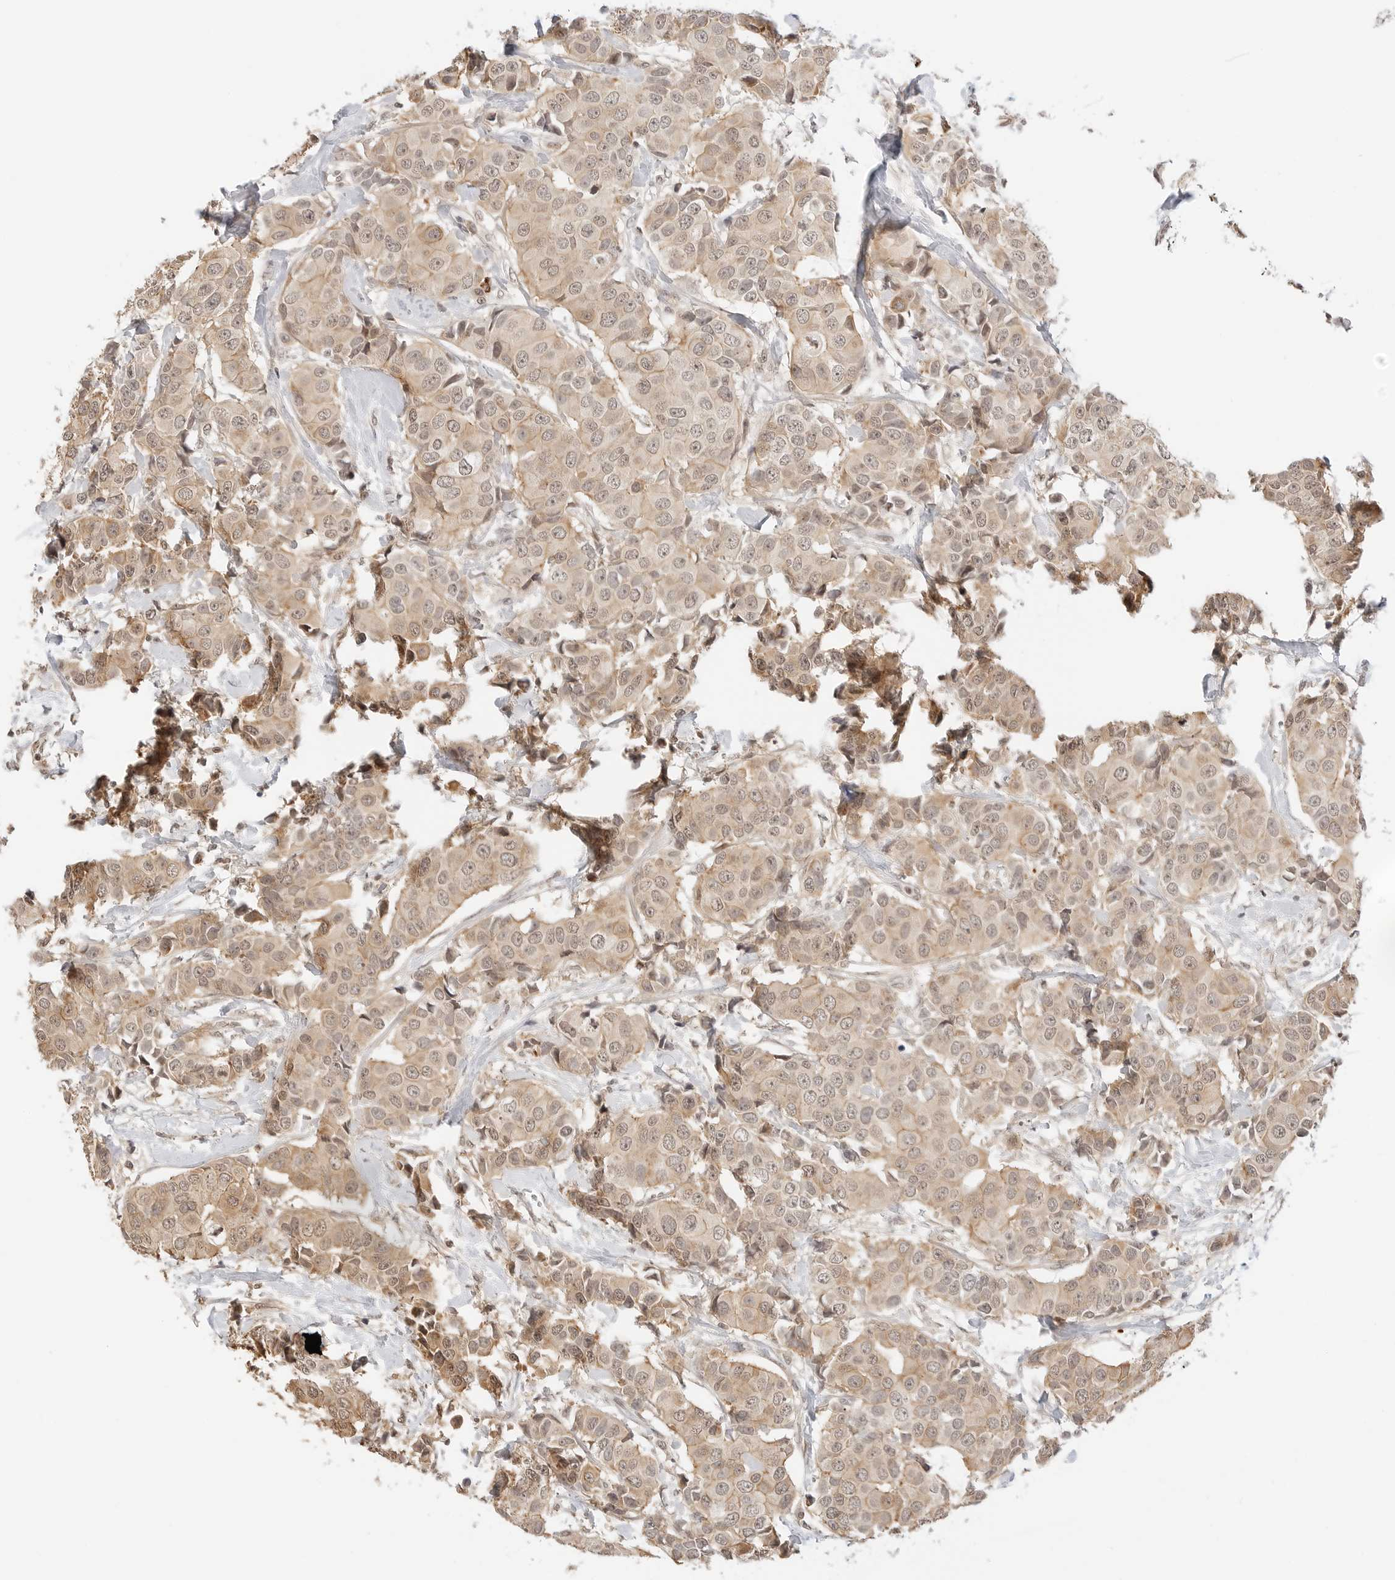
{"staining": {"intensity": "weak", "quantity": ">75%", "location": "cytoplasmic/membranous,nuclear"}, "tissue": "breast cancer", "cell_type": "Tumor cells", "image_type": "cancer", "snomed": [{"axis": "morphology", "description": "Normal tissue, NOS"}, {"axis": "morphology", "description": "Duct carcinoma"}, {"axis": "topography", "description": "Breast"}], "caption": "DAB (3,3'-diaminobenzidine) immunohistochemical staining of breast intraductal carcinoma exhibits weak cytoplasmic/membranous and nuclear protein staining in approximately >75% of tumor cells.", "gene": "SEPTIN4", "patient": {"sex": "female", "age": 39}}